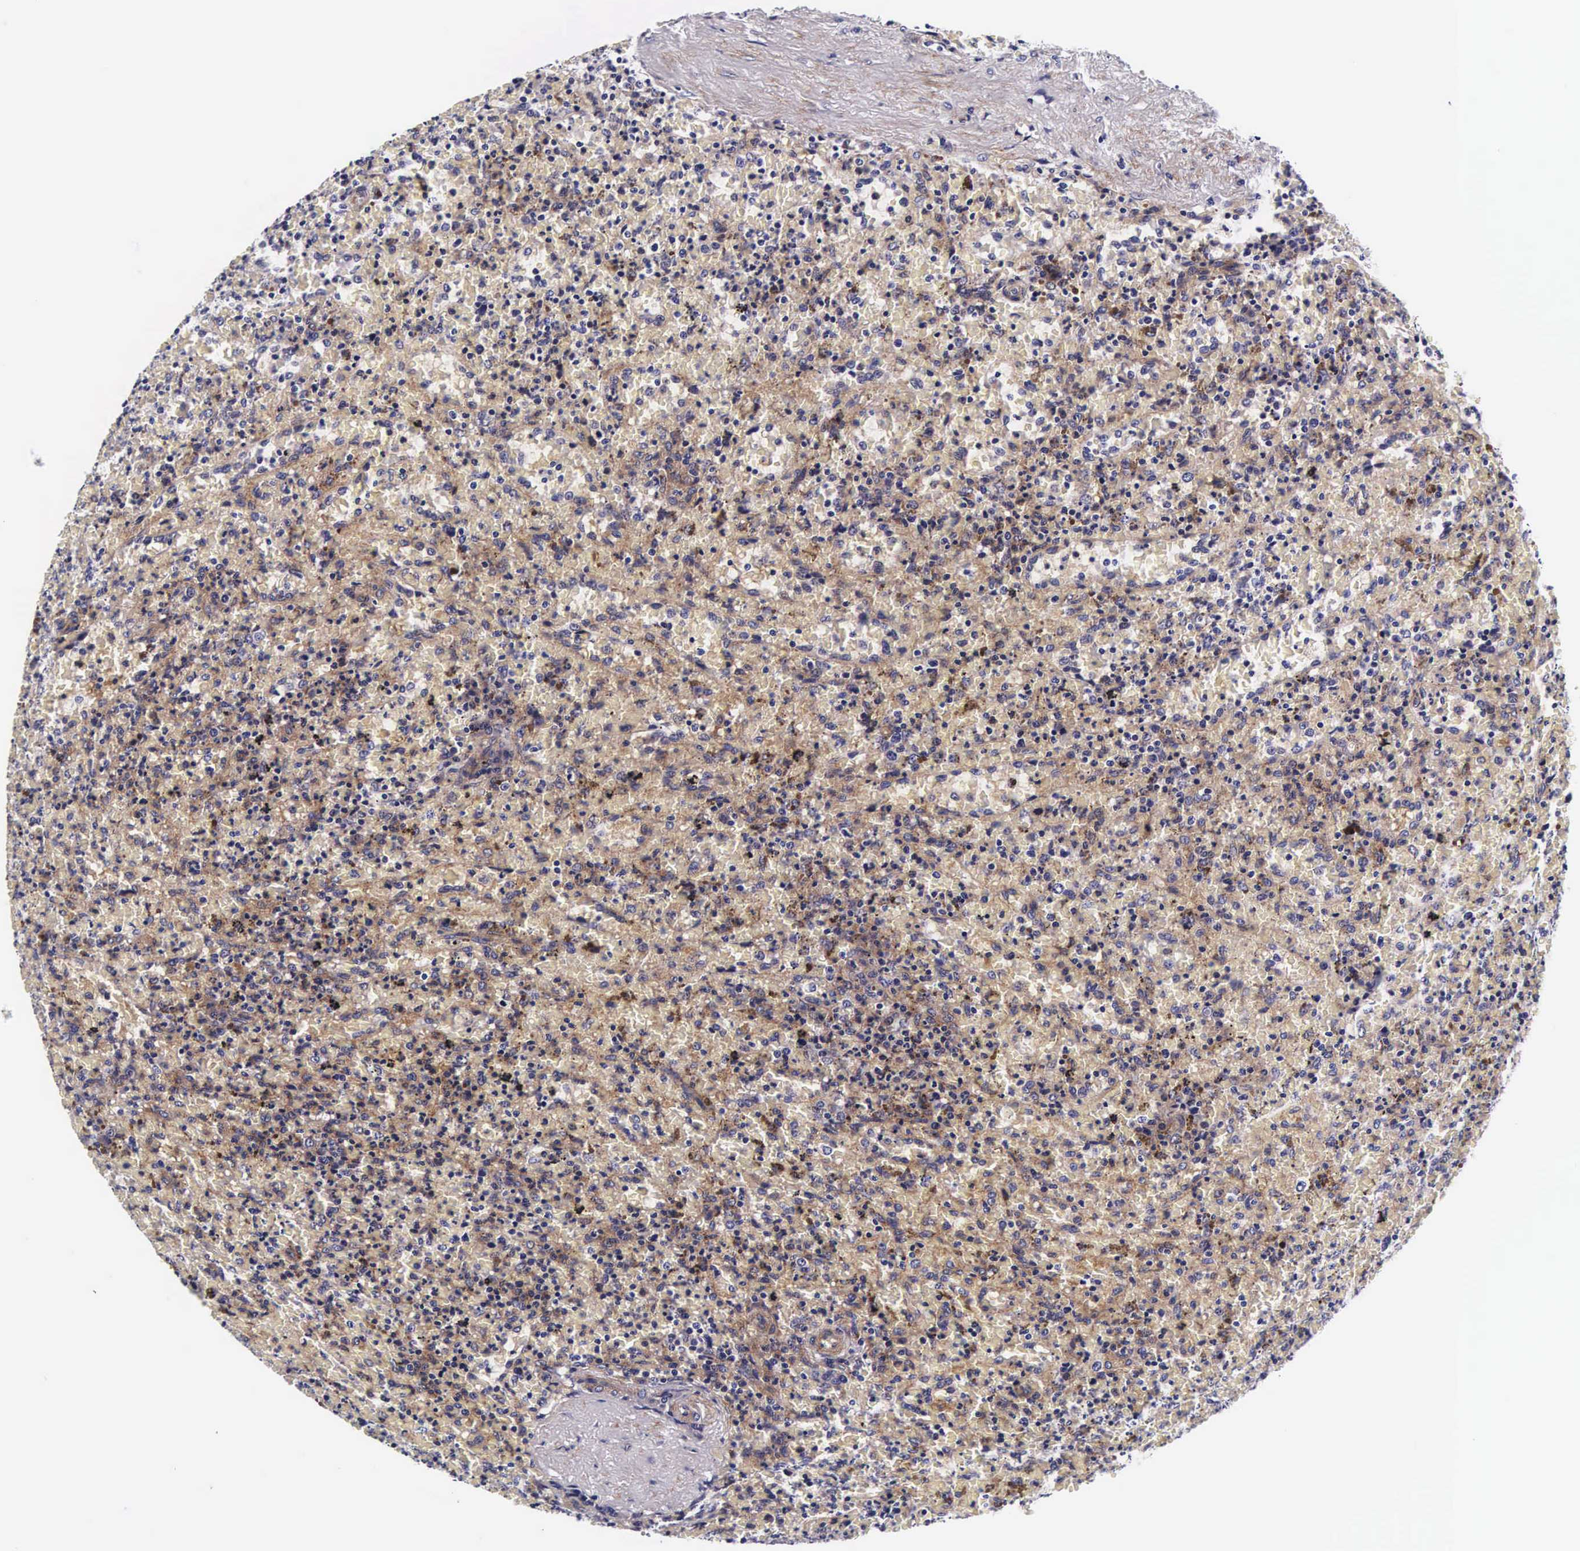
{"staining": {"intensity": "negative", "quantity": "none", "location": "none"}, "tissue": "lymphoma", "cell_type": "Tumor cells", "image_type": "cancer", "snomed": [{"axis": "morphology", "description": "Malignant lymphoma, non-Hodgkin's type, High grade"}, {"axis": "topography", "description": "Spleen"}, {"axis": "topography", "description": "Lymph node"}], "caption": "IHC of human lymphoma displays no positivity in tumor cells.", "gene": "UPRT", "patient": {"sex": "female", "age": 70}}